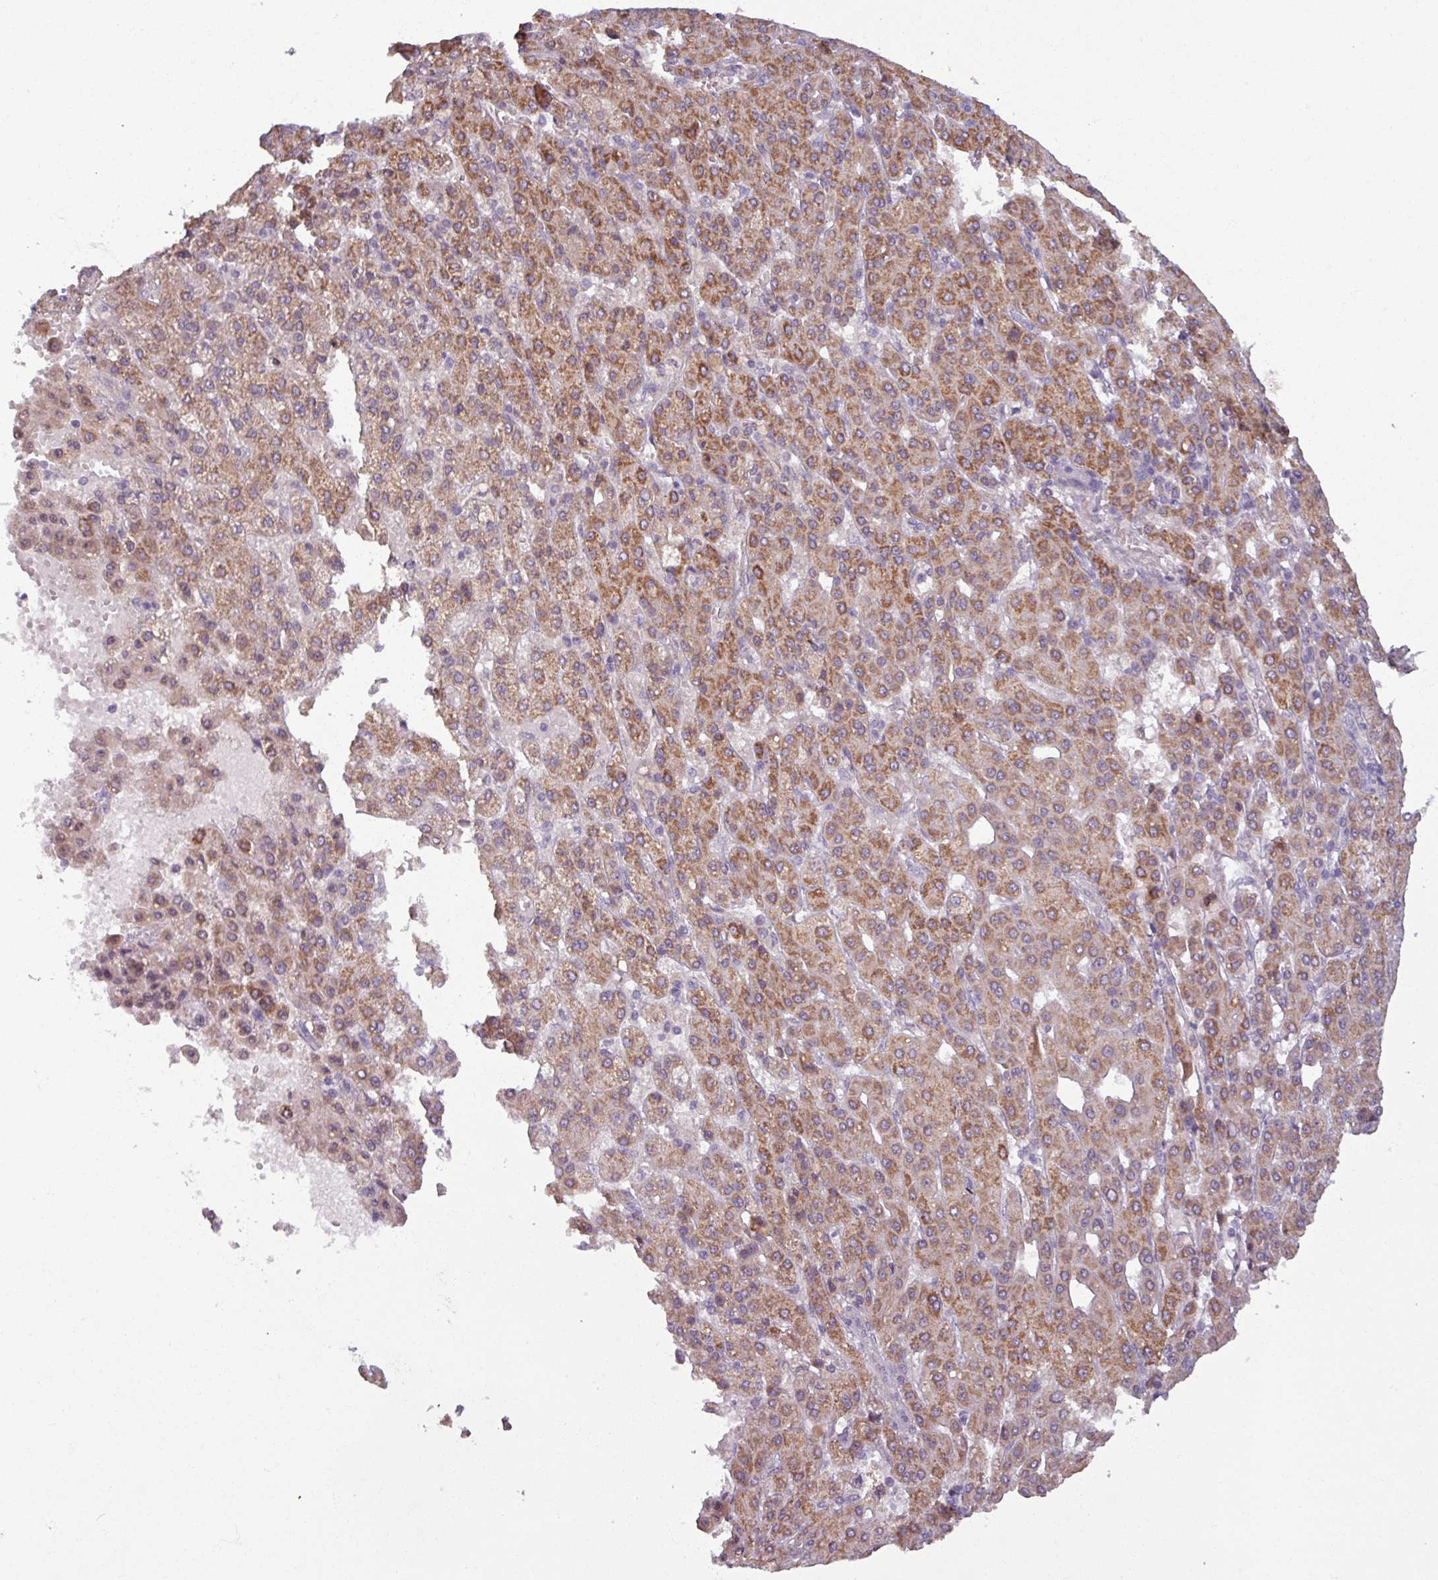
{"staining": {"intensity": "moderate", "quantity": ">75%", "location": "cytoplasmic/membranous"}, "tissue": "liver cancer", "cell_type": "Tumor cells", "image_type": "cancer", "snomed": [{"axis": "morphology", "description": "Carcinoma, Hepatocellular, NOS"}, {"axis": "topography", "description": "Liver"}], "caption": "A photomicrograph of human liver cancer (hepatocellular carcinoma) stained for a protein exhibits moderate cytoplasmic/membranous brown staining in tumor cells.", "gene": "OGFOD3", "patient": {"sex": "male", "age": 65}}